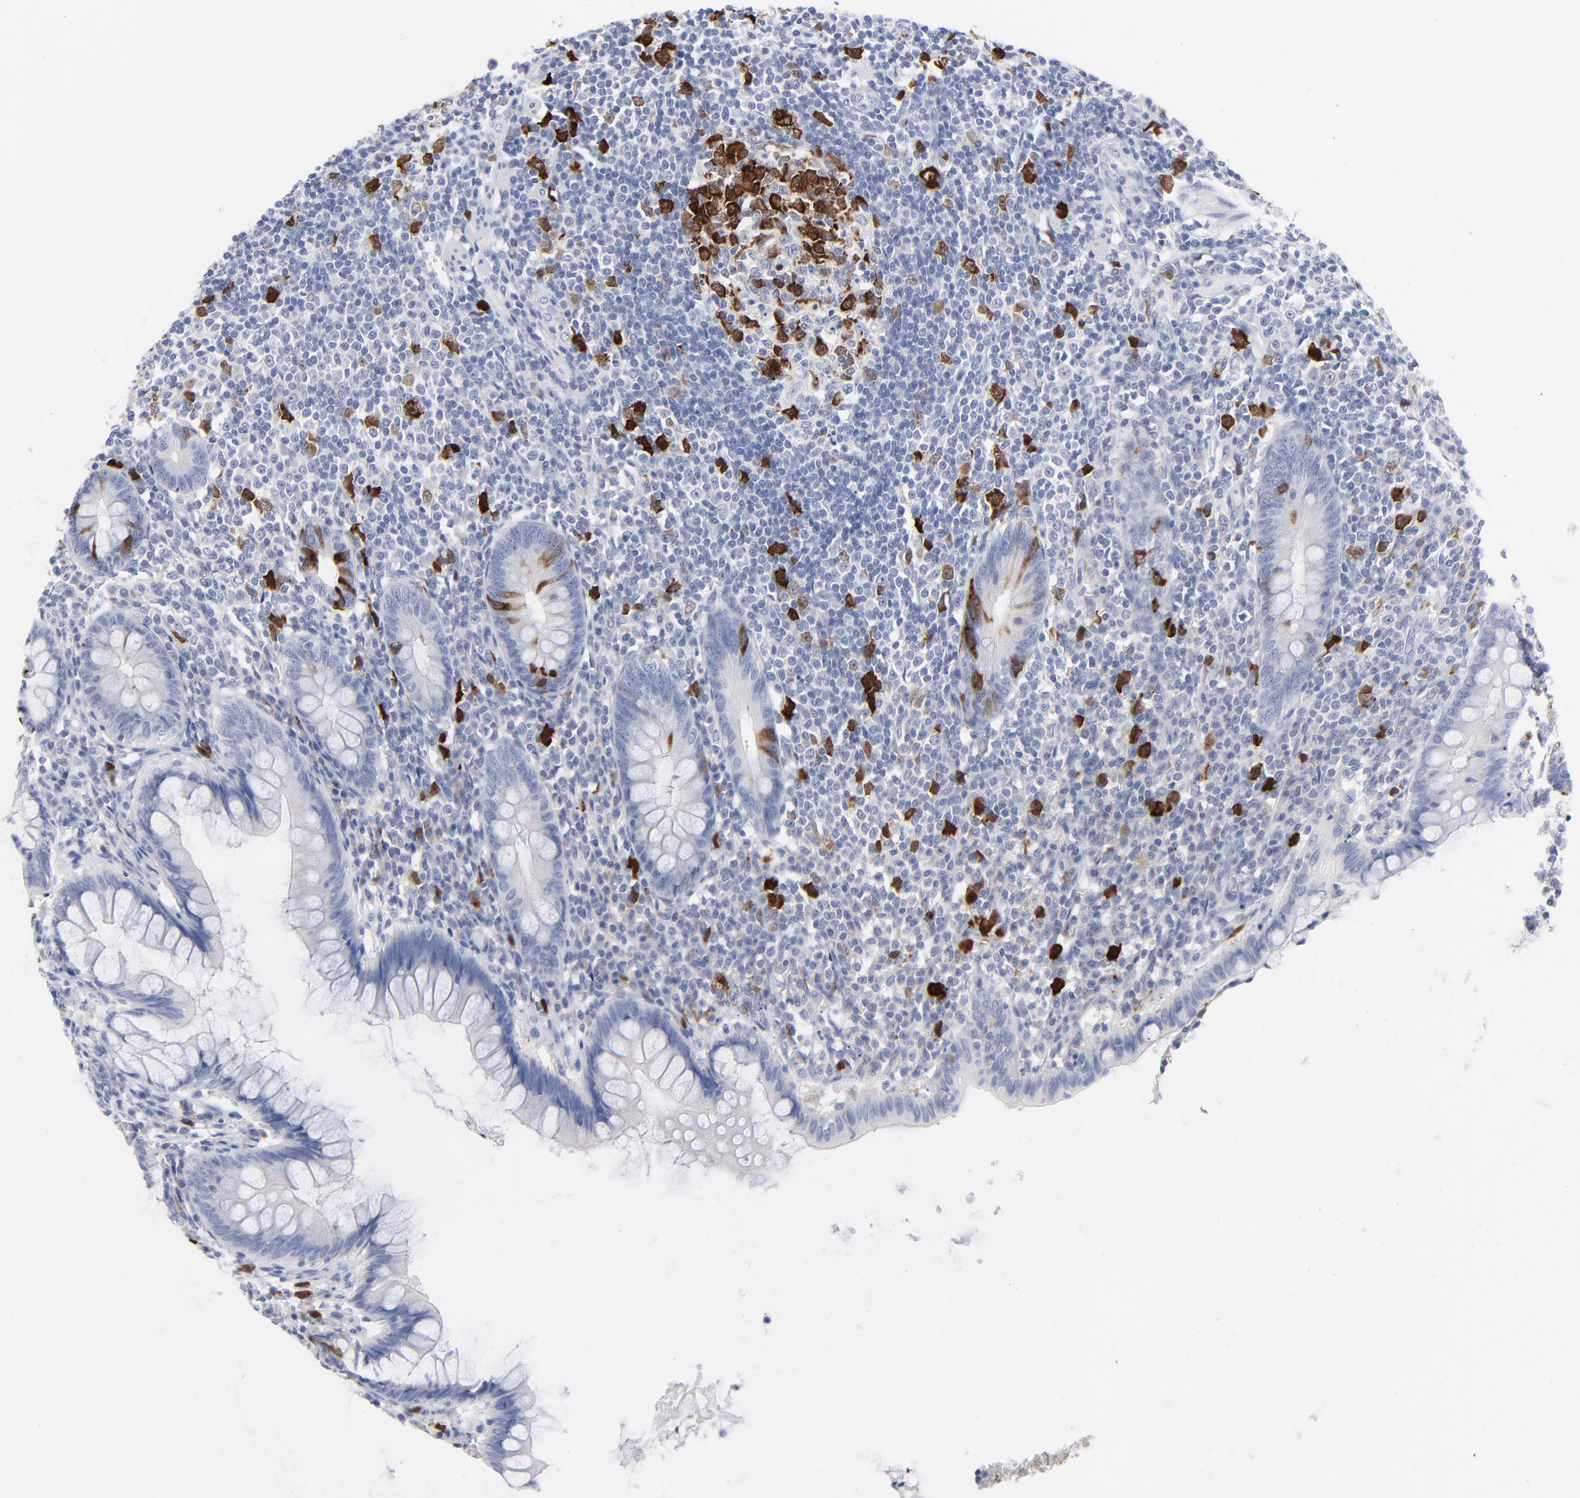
{"staining": {"intensity": "strong", "quantity": "<25%", "location": "cytoplasmic/membranous,nuclear"}, "tissue": "appendix", "cell_type": "Glandular cells", "image_type": "normal", "snomed": [{"axis": "morphology", "description": "Normal tissue, NOS"}, {"axis": "topography", "description": "Appendix"}], "caption": "High-power microscopy captured an IHC image of normal appendix, revealing strong cytoplasmic/membranous,nuclear positivity in approximately <25% of glandular cells. The staining was performed using DAB (3,3'-diaminobenzidine) to visualize the protein expression in brown, while the nuclei were stained in blue with hematoxylin (Magnification: 20x).", "gene": "CDK1", "patient": {"sex": "female", "age": 66}}